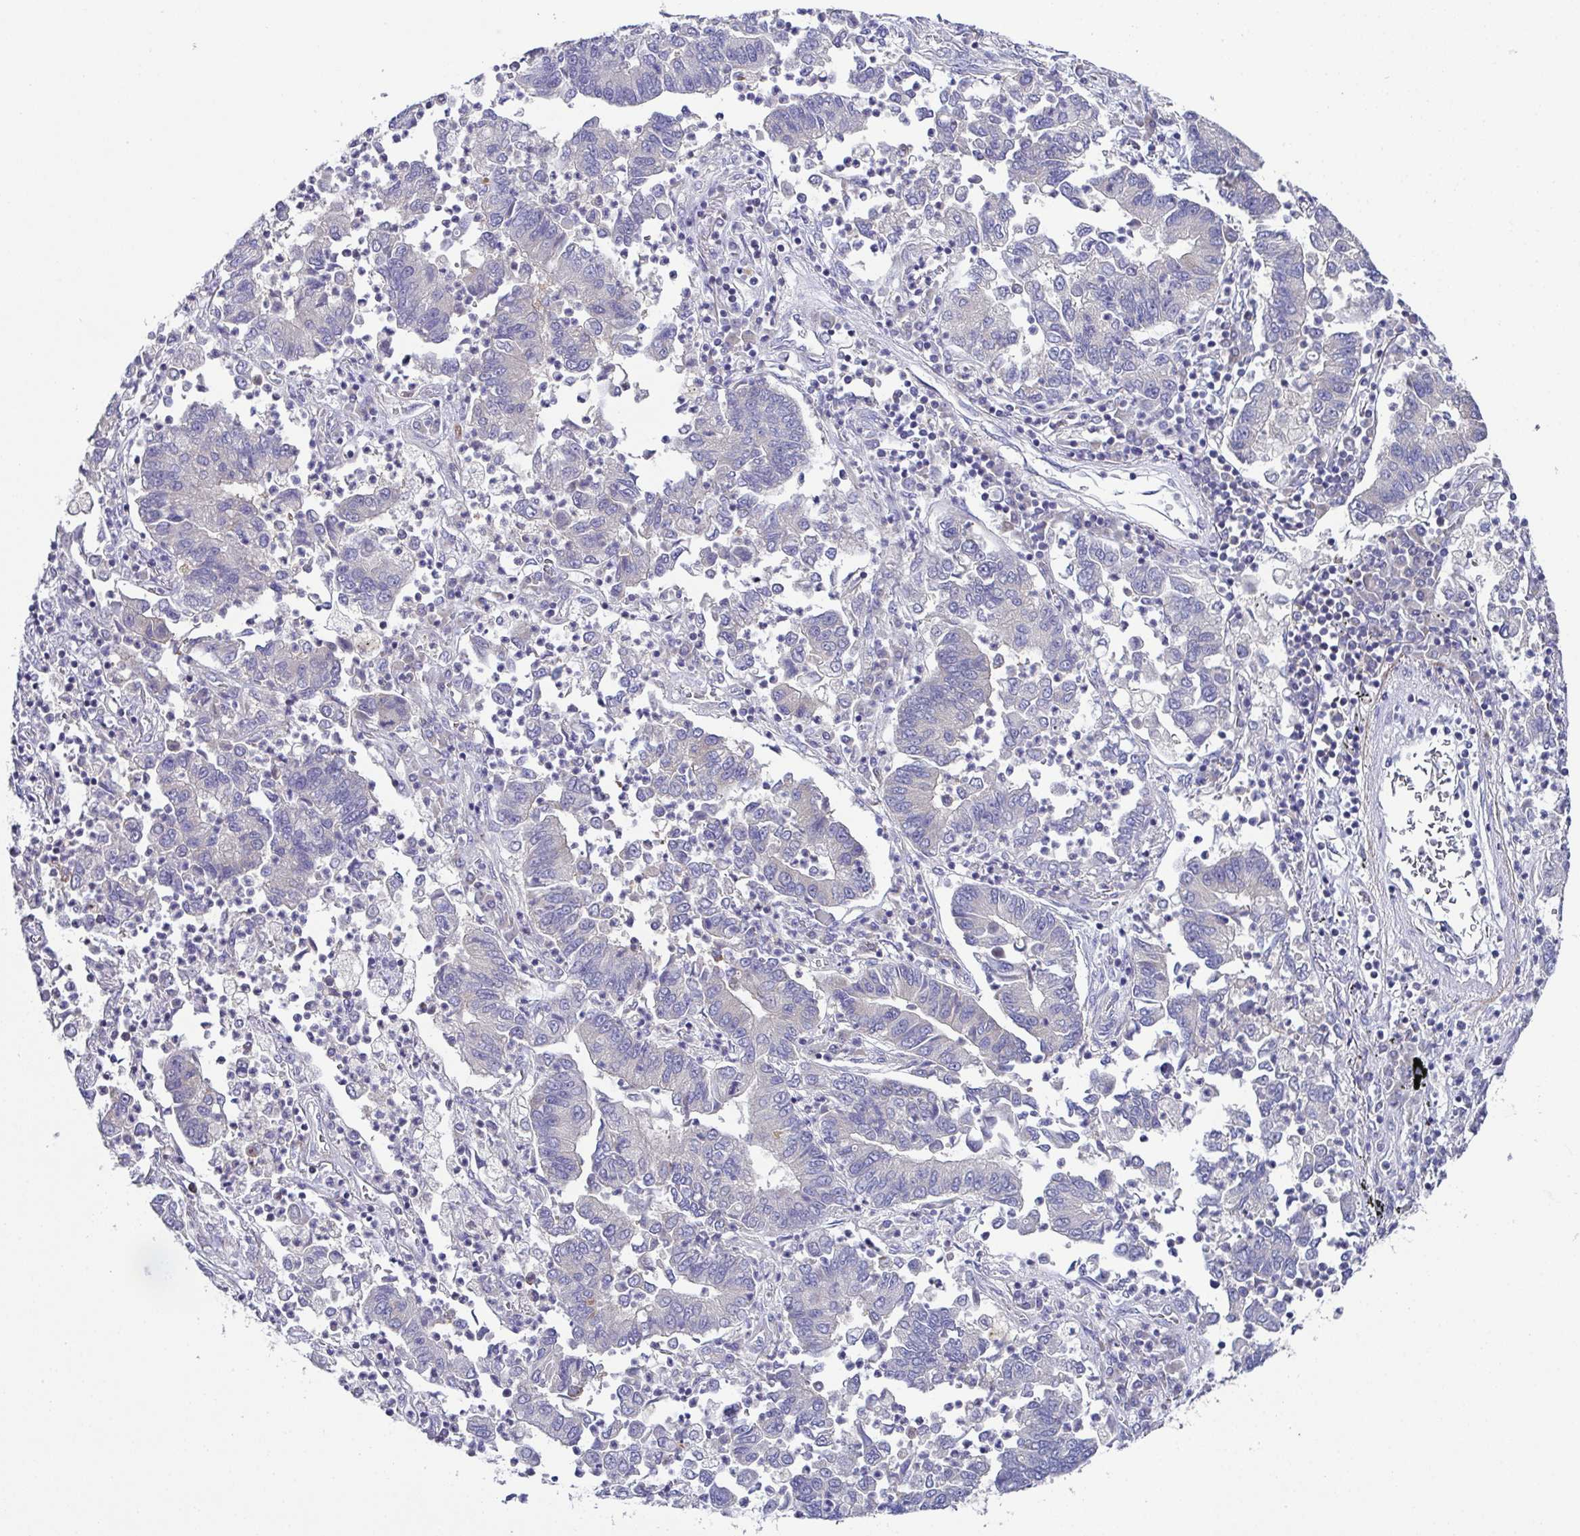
{"staining": {"intensity": "negative", "quantity": "none", "location": "none"}, "tissue": "lung cancer", "cell_type": "Tumor cells", "image_type": "cancer", "snomed": [{"axis": "morphology", "description": "Adenocarcinoma, NOS"}, {"axis": "topography", "description": "Lung"}], "caption": "A high-resolution image shows immunohistochemistry (IHC) staining of lung adenocarcinoma, which demonstrates no significant positivity in tumor cells.", "gene": "CFAP97D1", "patient": {"sex": "female", "age": 57}}